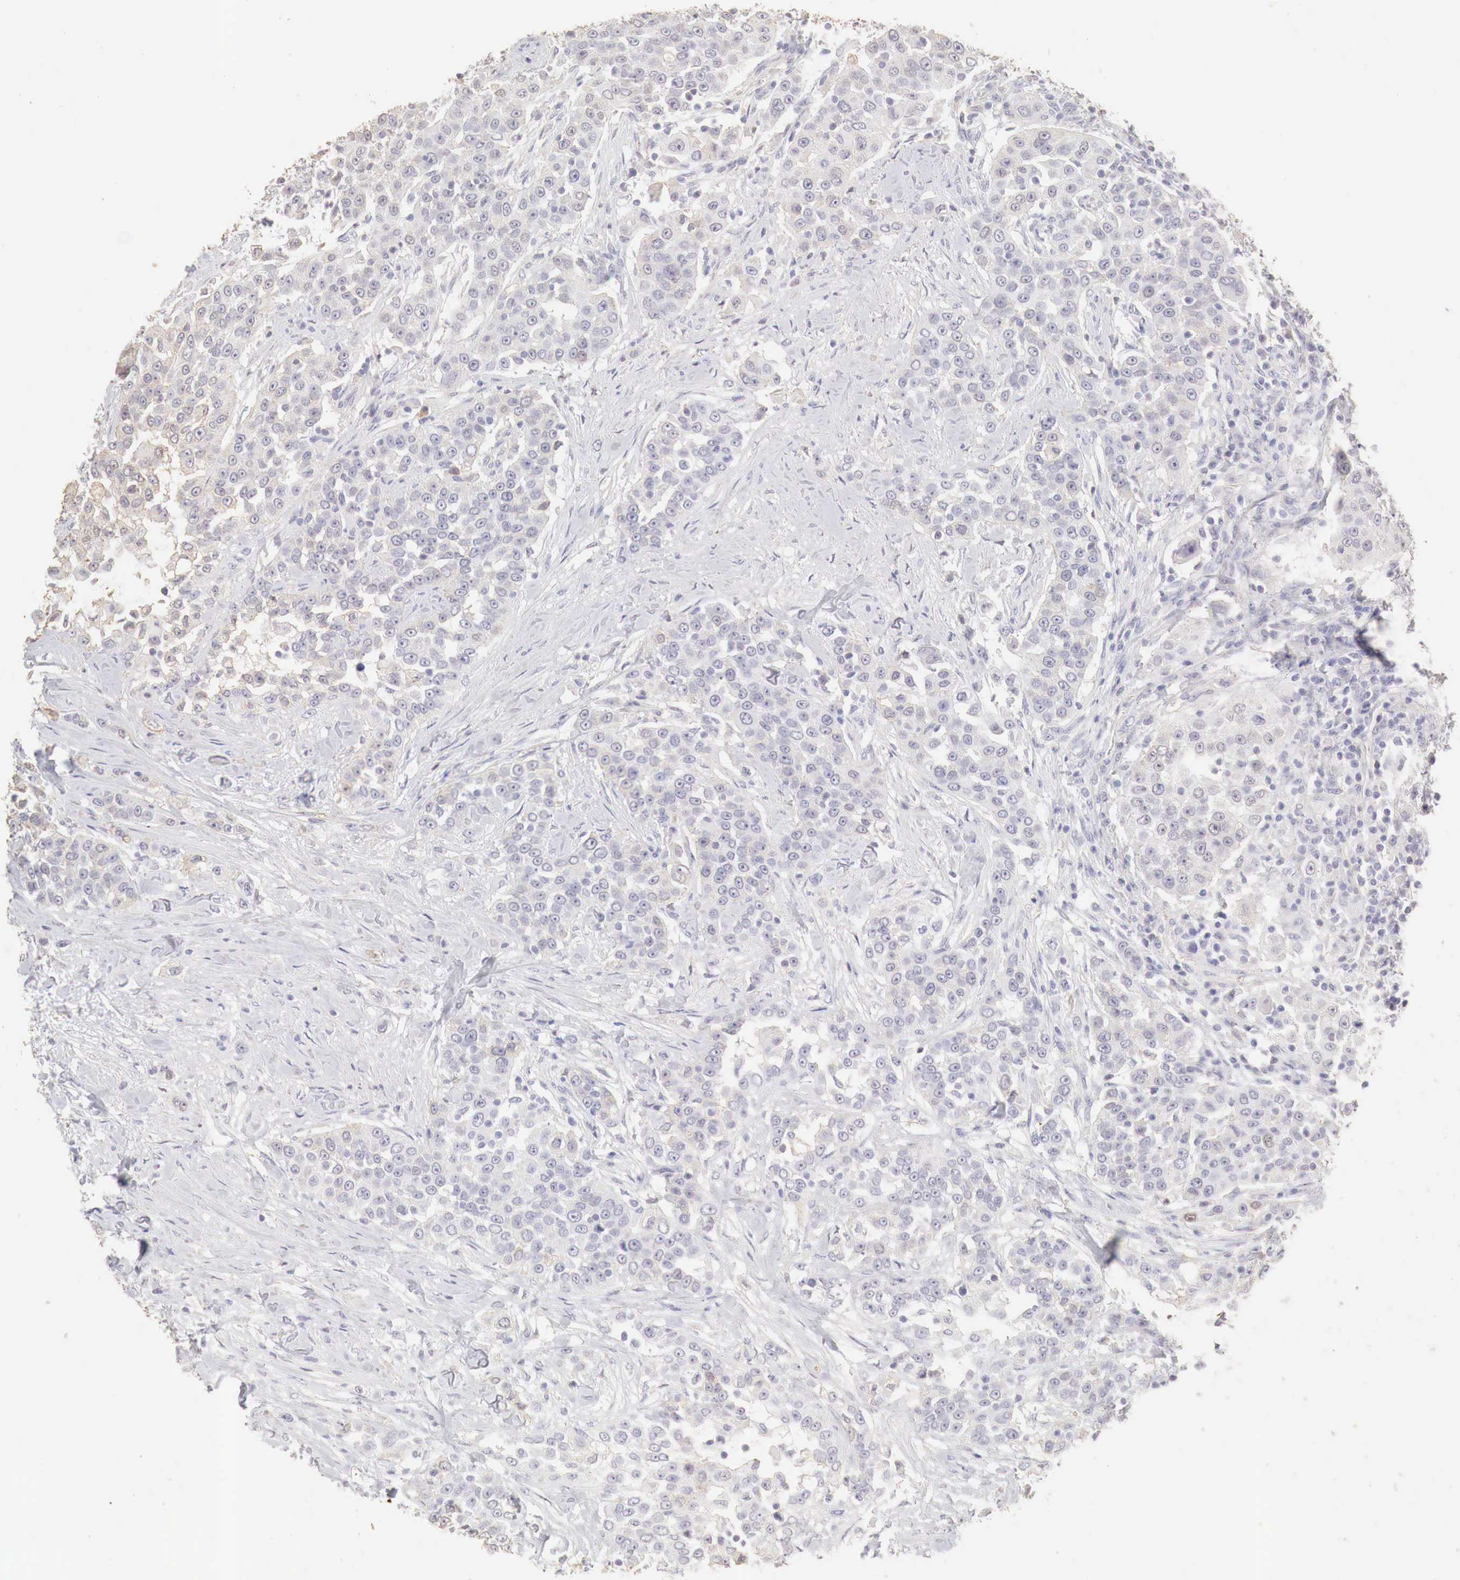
{"staining": {"intensity": "negative", "quantity": "none", "location": "none"}, "tissue": "urothelial cancer", "cell_type": "Tumor cells", "image_type": "cancer", "snomed": [{"axis": "morphology", "description": "Urothelial carcinoma, High grade"}, {"axis": "topography", "description": "Urinary bladder"}], "caption": "There is no significant staining in tumor cells of urothelial carcinoma (high-grade).", "gene": "OTC", "patient": {"sex": "female", "age": 80}}